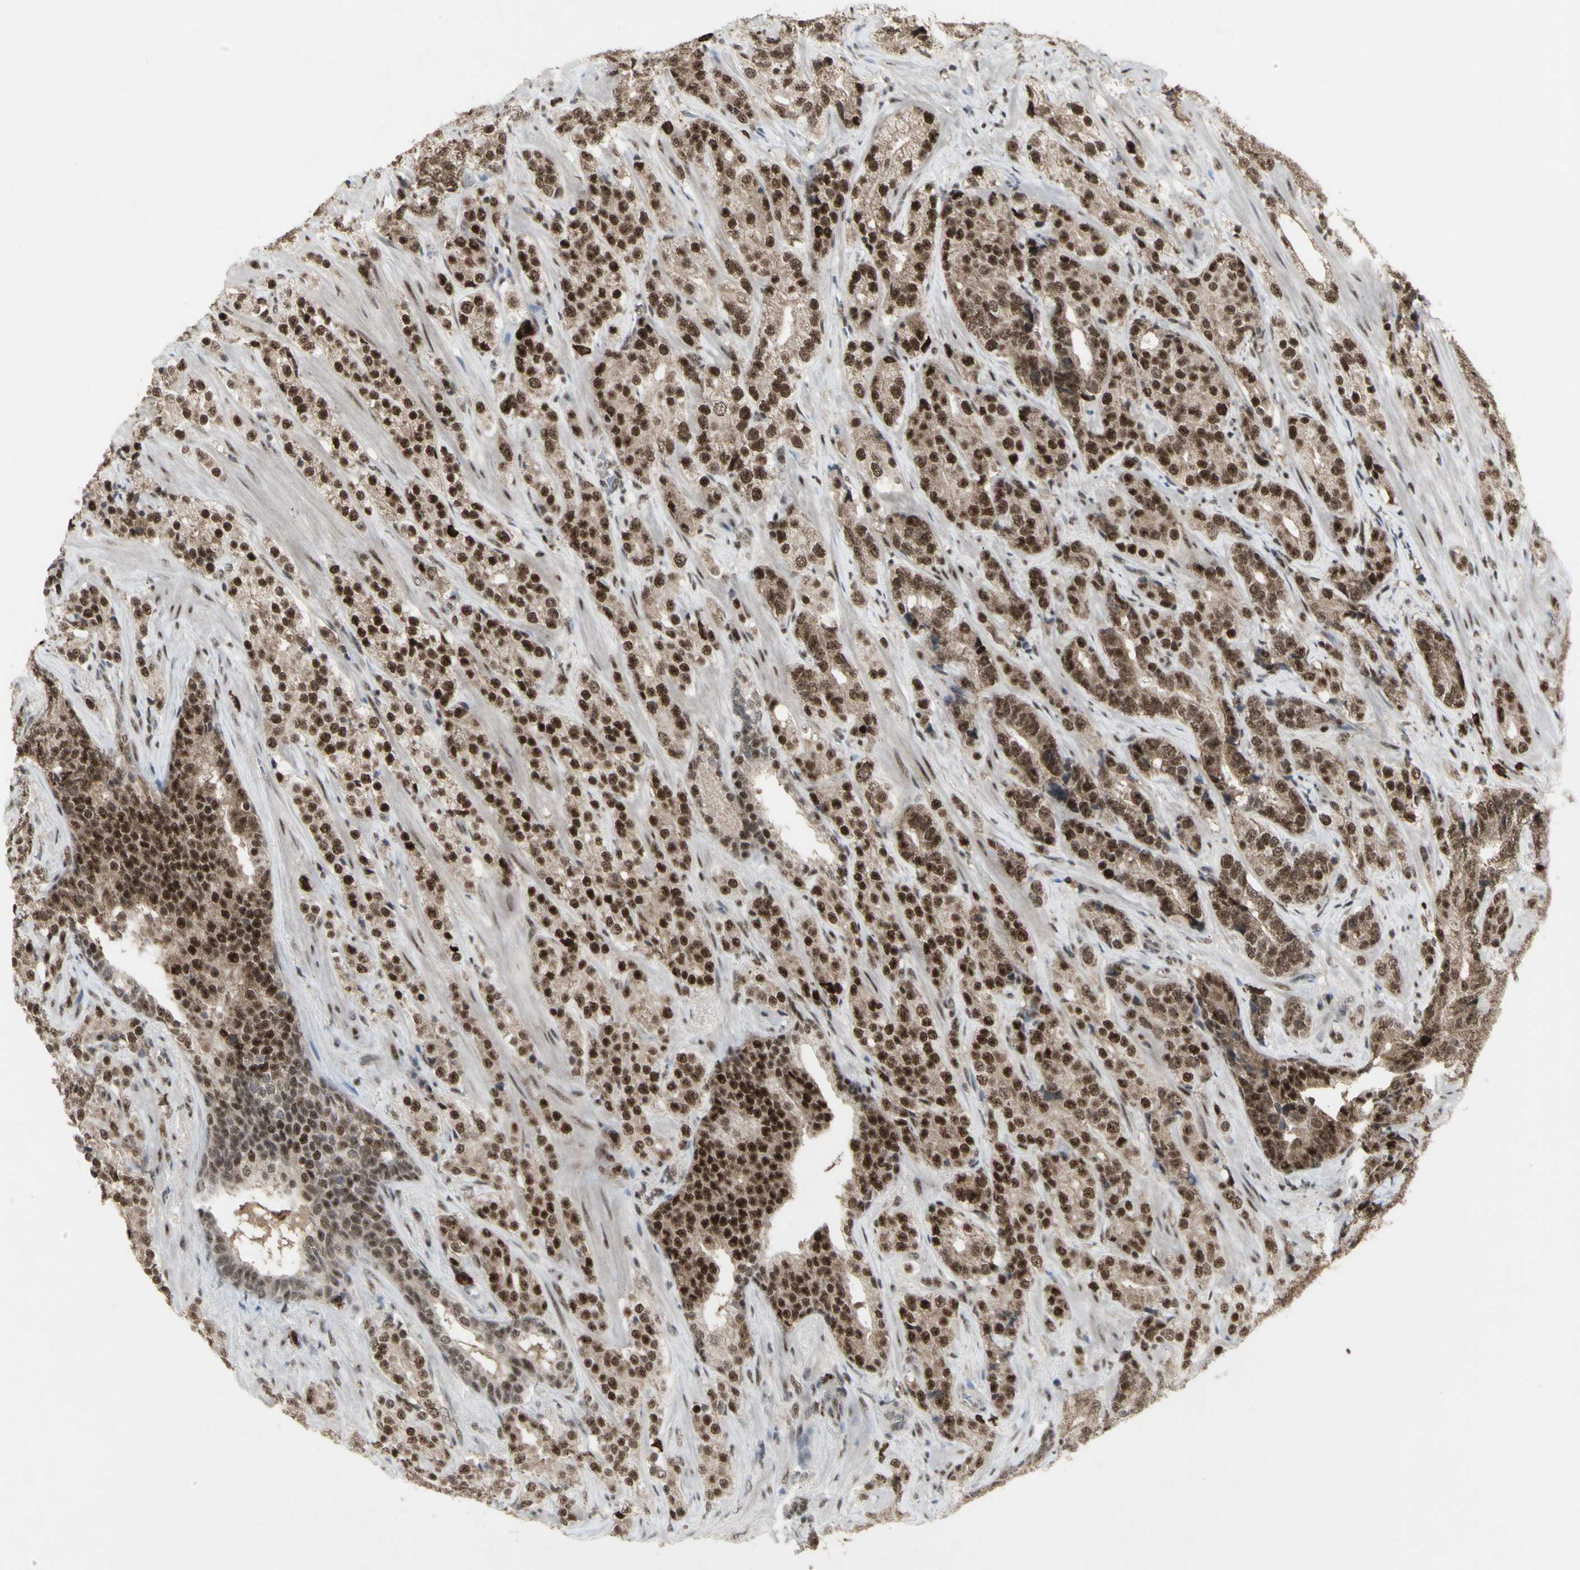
{"staining": {"intensity": "strong", "quantity": ">75%", "location": "nuclear"}, "tissue": "prostate cancer", "cell_type": "Tumor cells", "image_type": "cancer", "snomed": [{"axis": "morphology", "description": "Adenocarcinoma, High grade"}, {"axis": "topography", "description": "Prostate"}], "caption": "A histopathology image of prostate cancer stained for a protein reveals strong nuclear brown staining in tumor cells.", "gene": "CCNT1", "patient": {"sex": "male", "age": 71}}